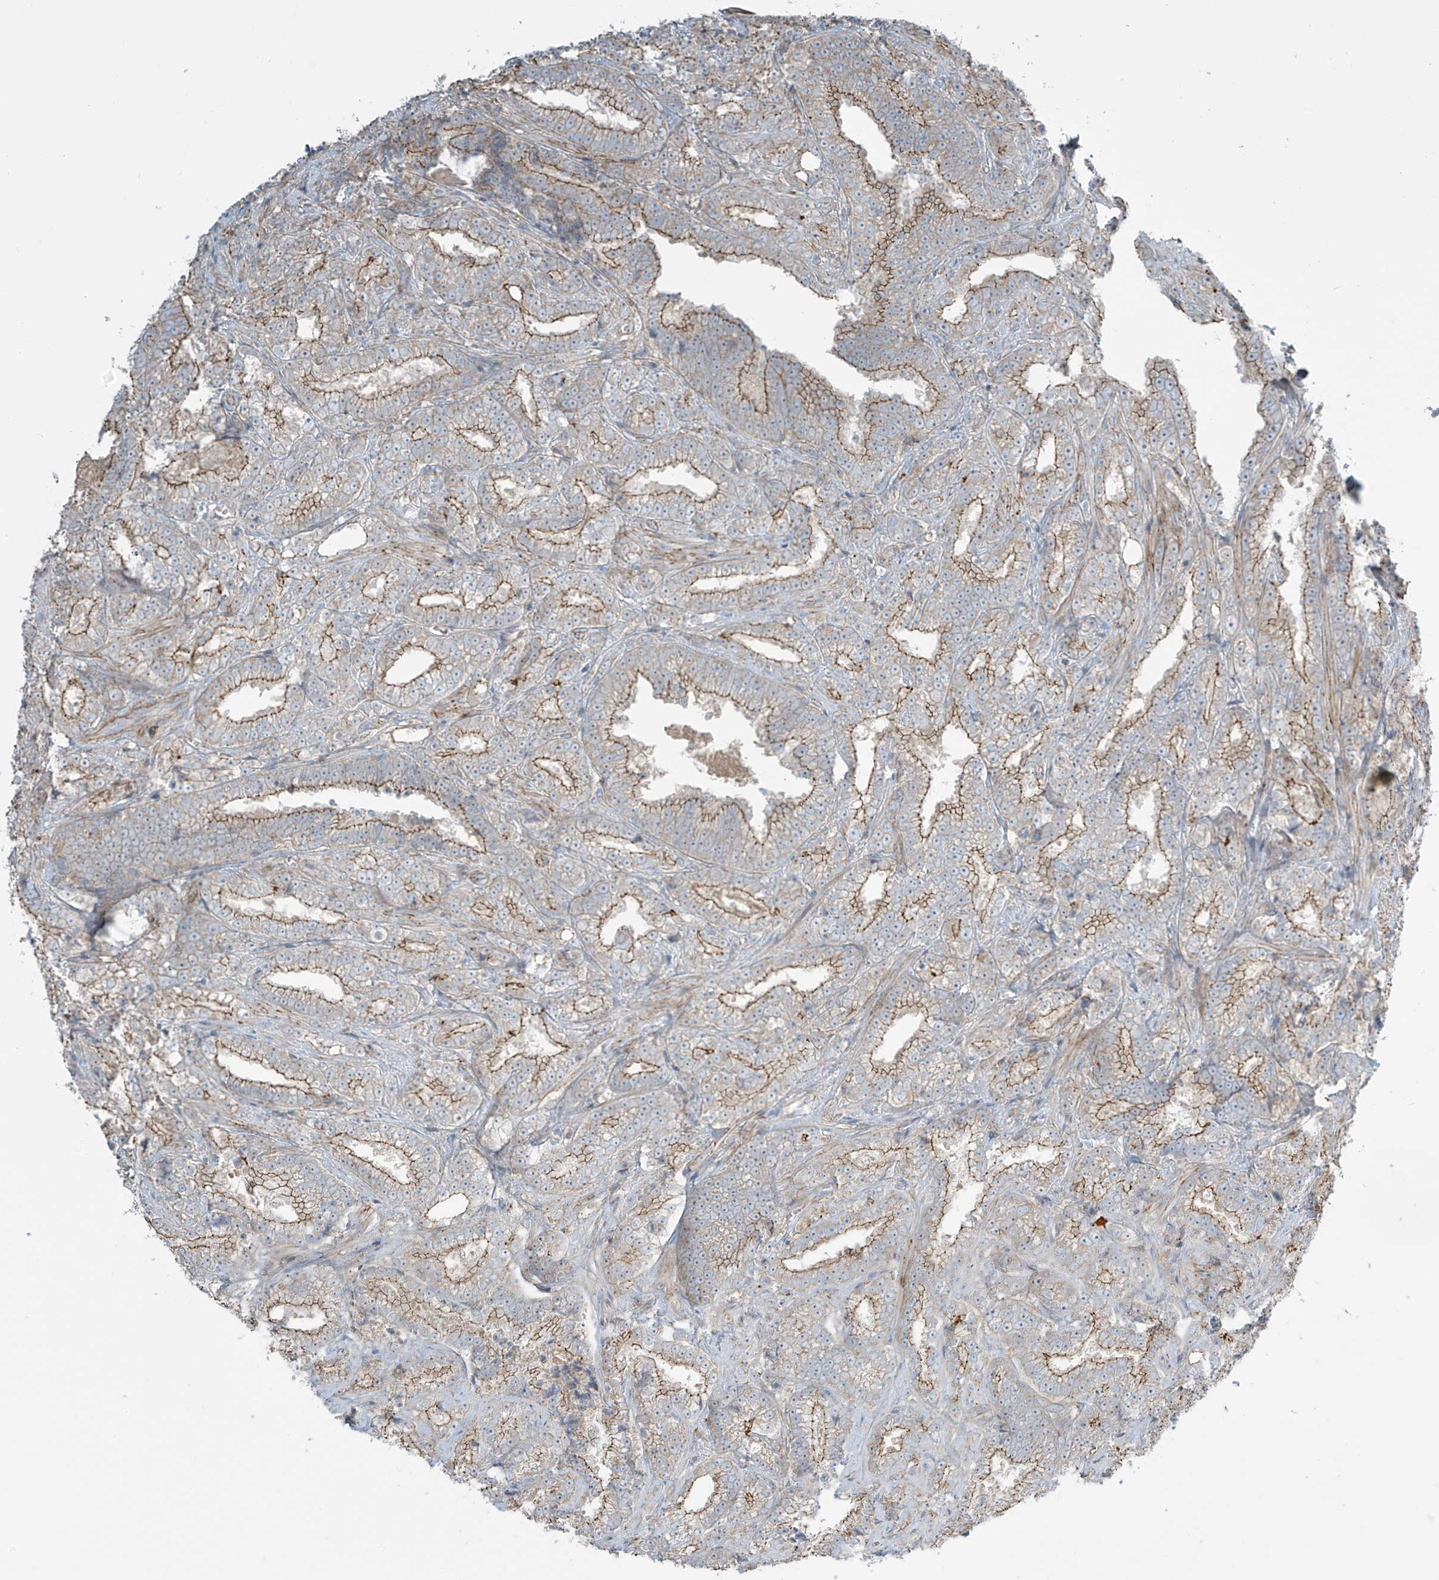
{"staining": {"intensity": "moderate", "quantity": ">75%", "location": "cytoplasmic/membranous"}, "tissue": "prostate cancer", "cell_type": "Tumor cells", "image_type": "cancer", "snomed": [{"axis": "morphology", "description": "Adenocarcinoma, High grade"}, {"axis": "topography", "description": "Prostate and seminal vesicle, NOS"}], "caption": "About >75% of tumor cells in high-grade adenocarcinoma (prostate) display moderate cytoplasmic/membranous protein expression as visualized by brown immunohistochemical staining.", "gene": "SLC9A2", "patient": {"sex": "male", "age": 67}}